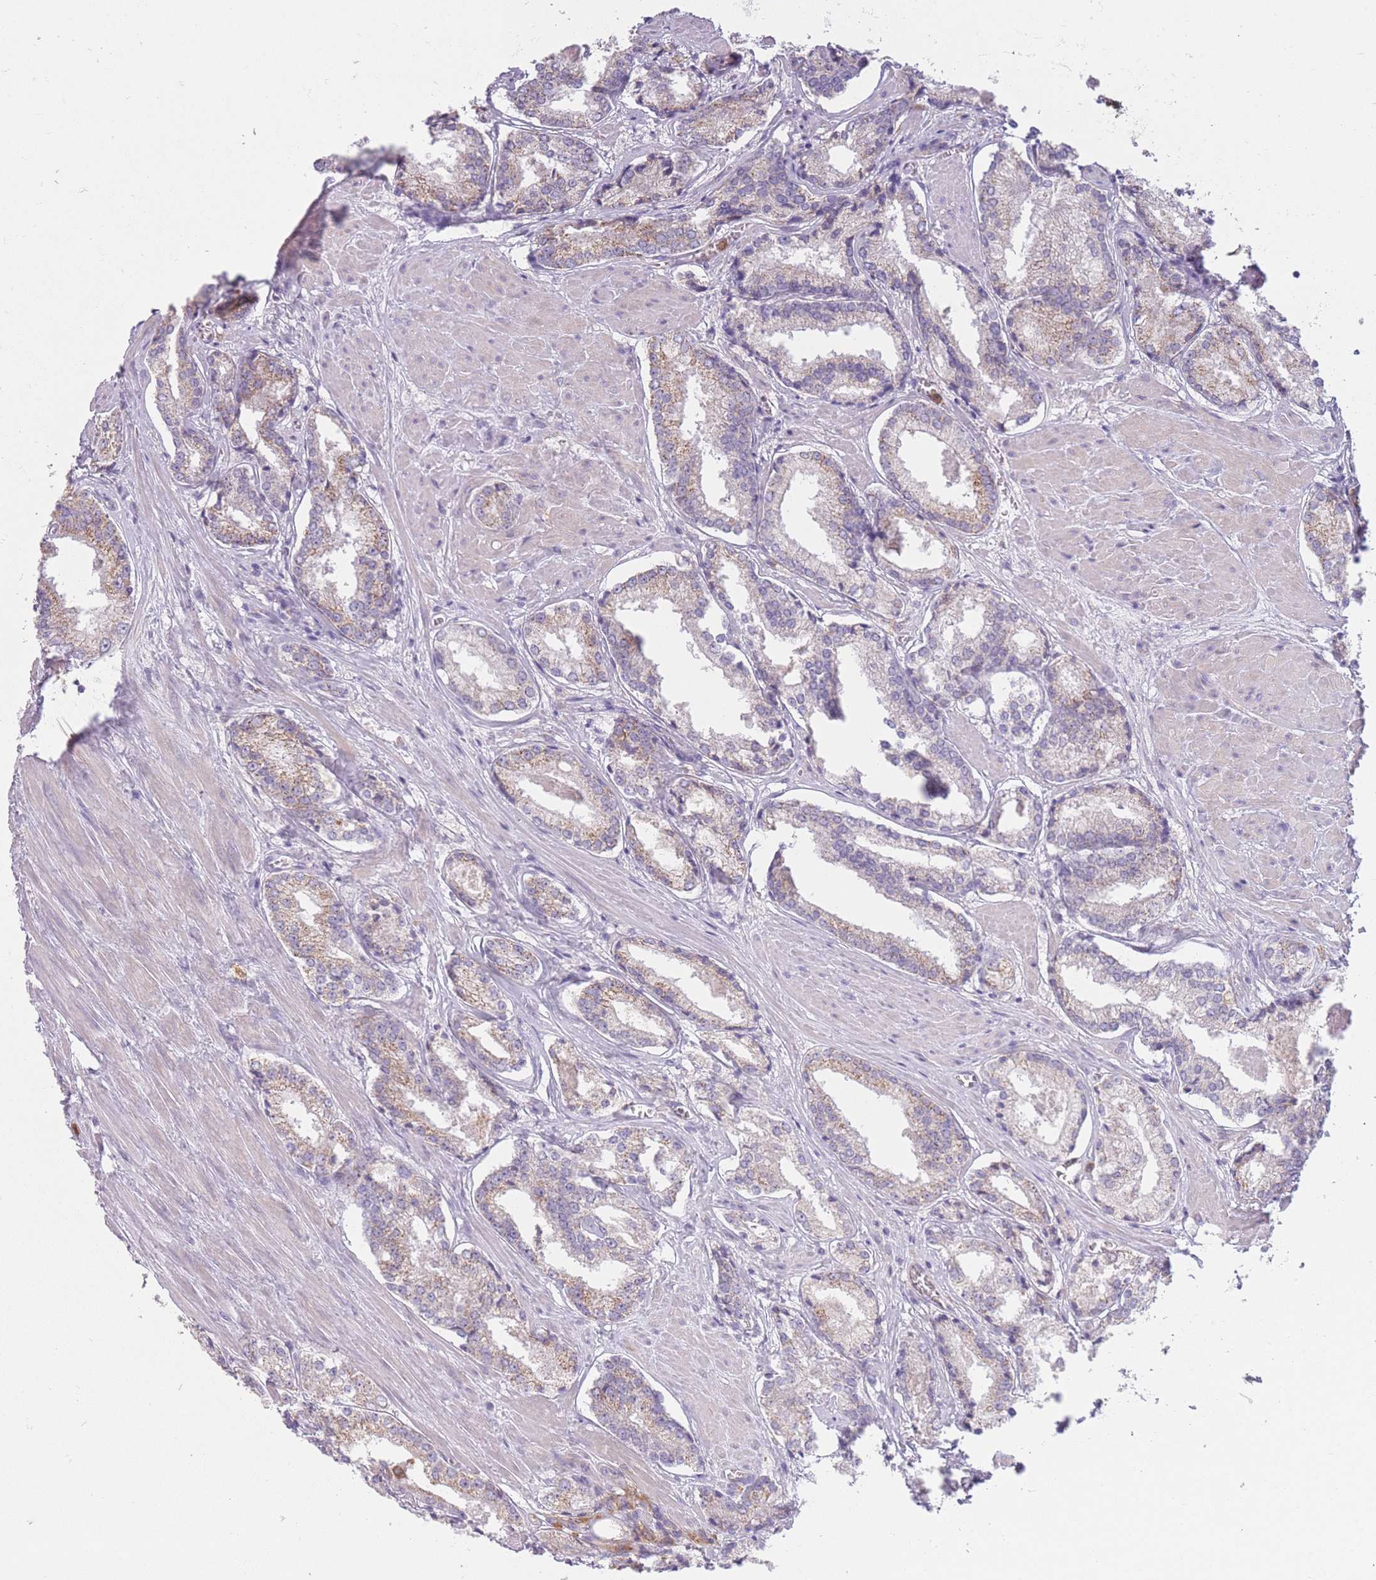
{"staining": {"intensity": "weak", "quantity": "25%-75%", "location": "cytoplasmic/membranous"}, "tissue": "prostate cancer", "cell_type": "Tumor cells", "image_type": "cancer", "snomed": [{"axis": "morphology", "description": "Adenocarcinoma, Low grade"}, {"axis": "topography", "description": "Prostate"}], "caption": "Prostate low-grade adenocarcinoma stained for a protein demonstrates weak cytoplasmic/membranous positivity in tumor cells.", "gene": "PRAM1", "patient": {"sex": "male", "age": 54}}